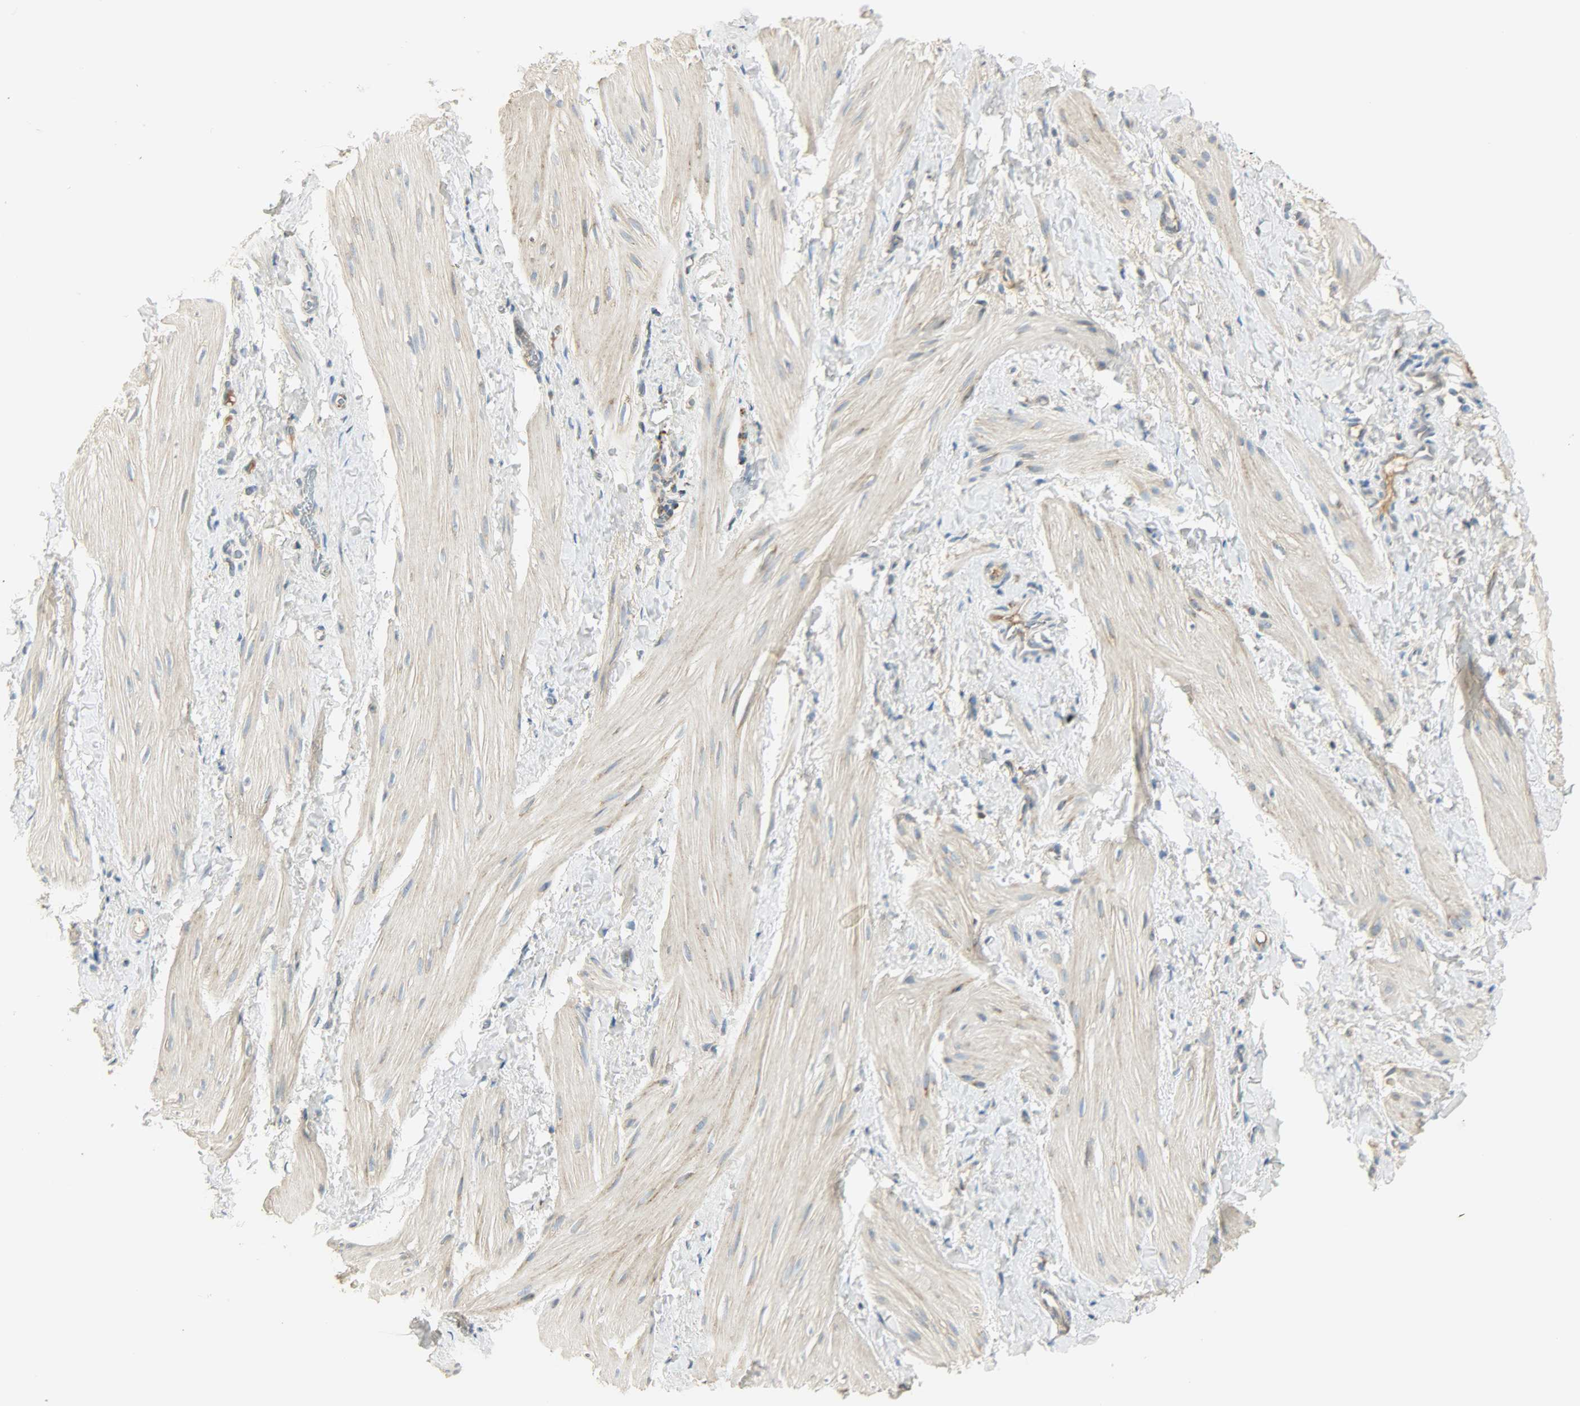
{"staining": {"intensity": "moderate", "quantity": "<25%", "location": "cytoplasmic/membranous"}, "tissue": "smooth muscle", "cell_type": "Smooth muscle cells", "image_type": "normal", "snomed": [{"axis": "morphology", "description": "Normal tissue, NOS"}, {"axis": "topography", "description": "Smooth muscle"}], "caption": "Protein staining of normal smooth muscle shows moderate cytoplasmic/membranous positivity in about <25% of smooth muscle cells. (DAB IHC with brightfield microscopy, high magnification).", "gene": "NNT", "patient": {"sex": "male", "age": 16}}